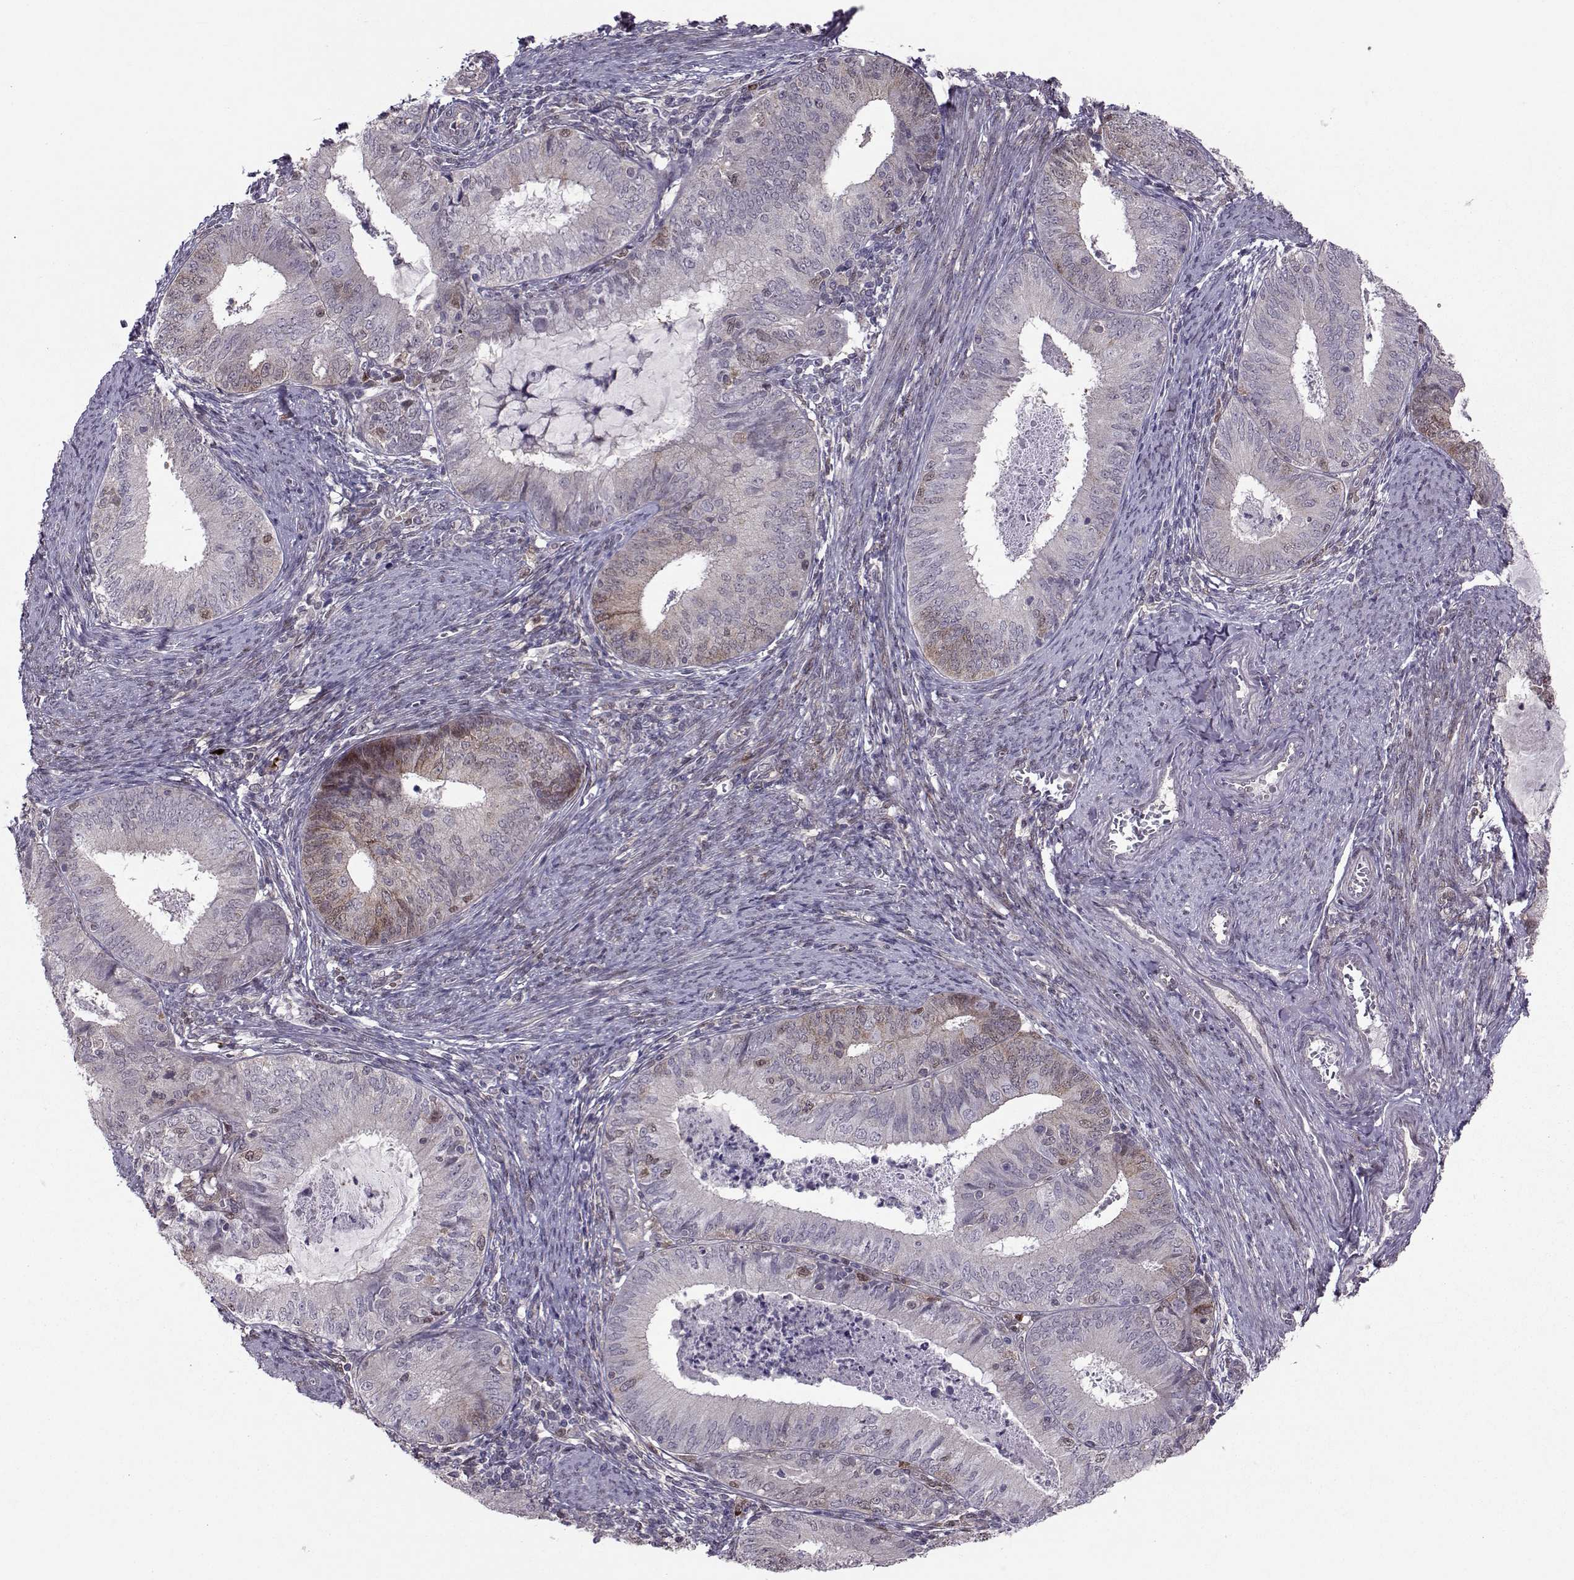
{"staining": {"intensity": "weak", "quantity": "<25%", "location": "cytoplasmic/membranous,nuclear"}, "tissue": "endometrial cancer", "cell_type": "Tumor cells", "image_type": "cancer", "snomed": [{"axis": "morphology", "description": "Adenocarcinoma, NOS"}, {"axis": "topography", "description": "Endometrium"}], "caption": "Protein analysis of endometrial cancer (adenocarcinoma) shows no significant expression in tumor cells. (Brightfield microscopy of DAB IHC at high magnification).", "gene": "CDK4", "patient": {"sex": "female", "age": 57}}